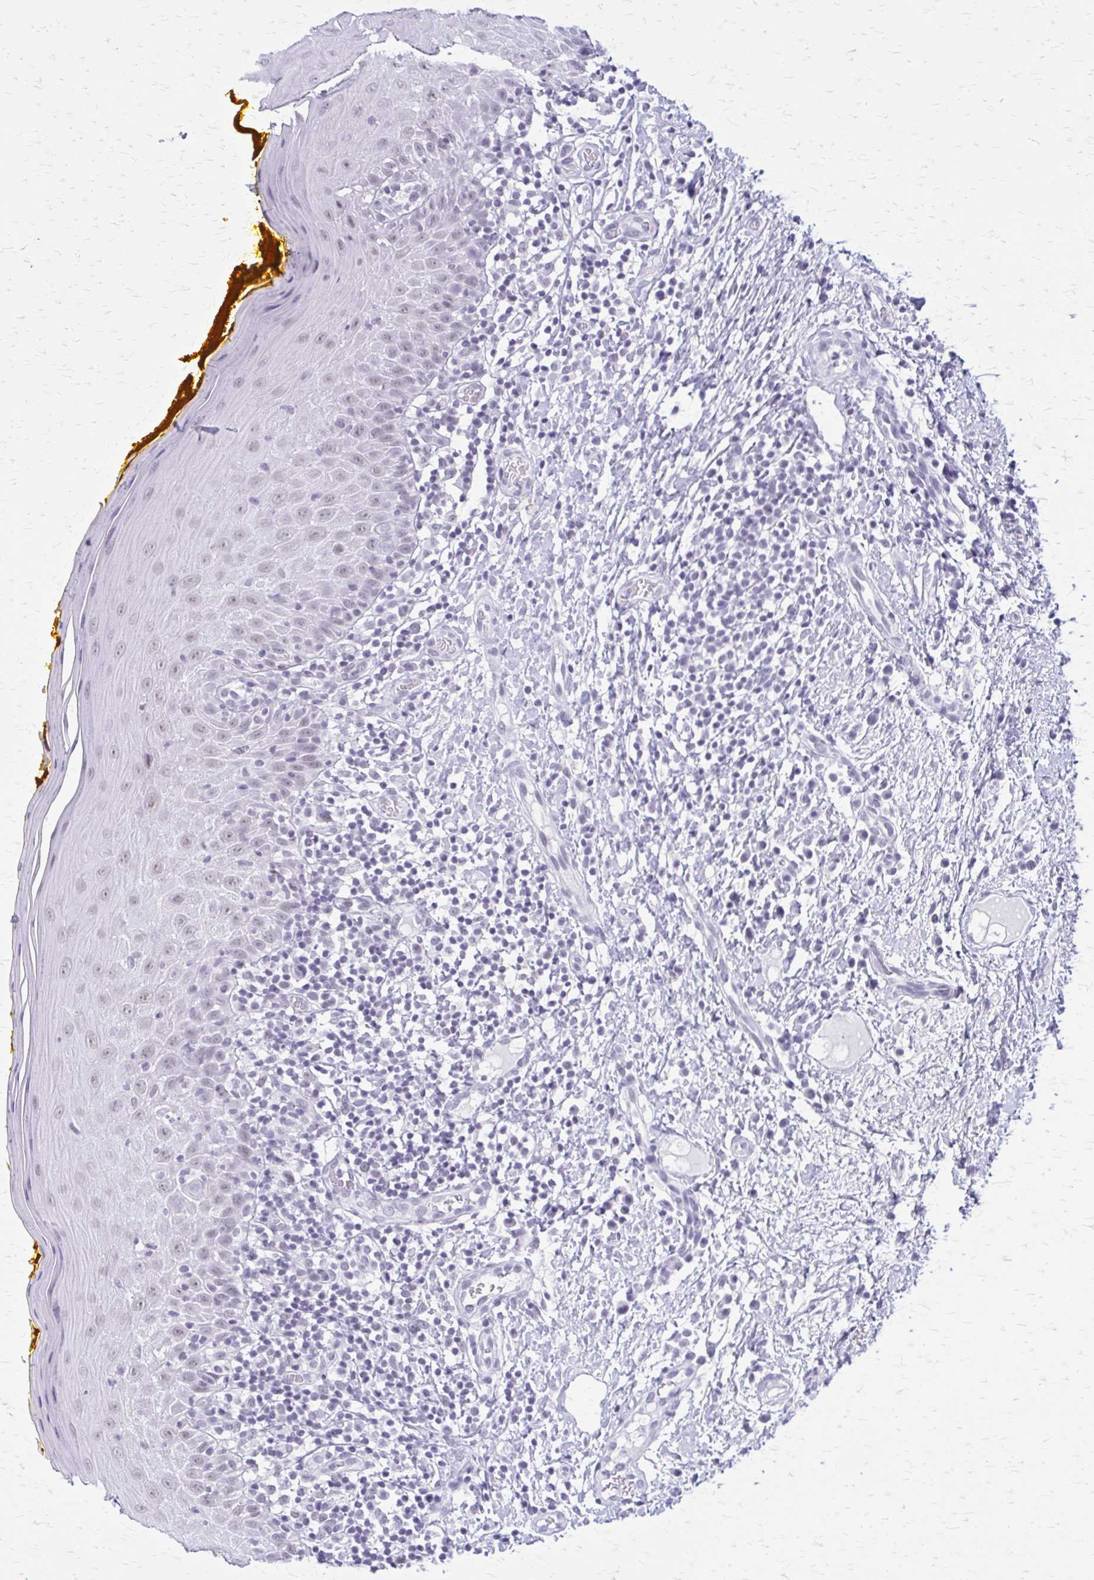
{"staining": {"intensity": "negative", "quantity": "none", "location": "none"}, "tissue": "oral mucosa", "cell_type": "Squamous epithelial cells", "image_type": "normal", "snomed": [{"axis": "morphology", "description": "Normal tissue, NOS"}, {"axis": "topography", "description": "Oral tissue"}, {"axis": "topography", "description": "Tounge, NOS"}], "caption": "Immunohistochemistry micrograph of unremarkable oral mucosa stained for a protein (brown), which displays no staining in squamous epithelial cells.", "gene": "GAD1", "patient": {"sex": "female", "age": 58}}